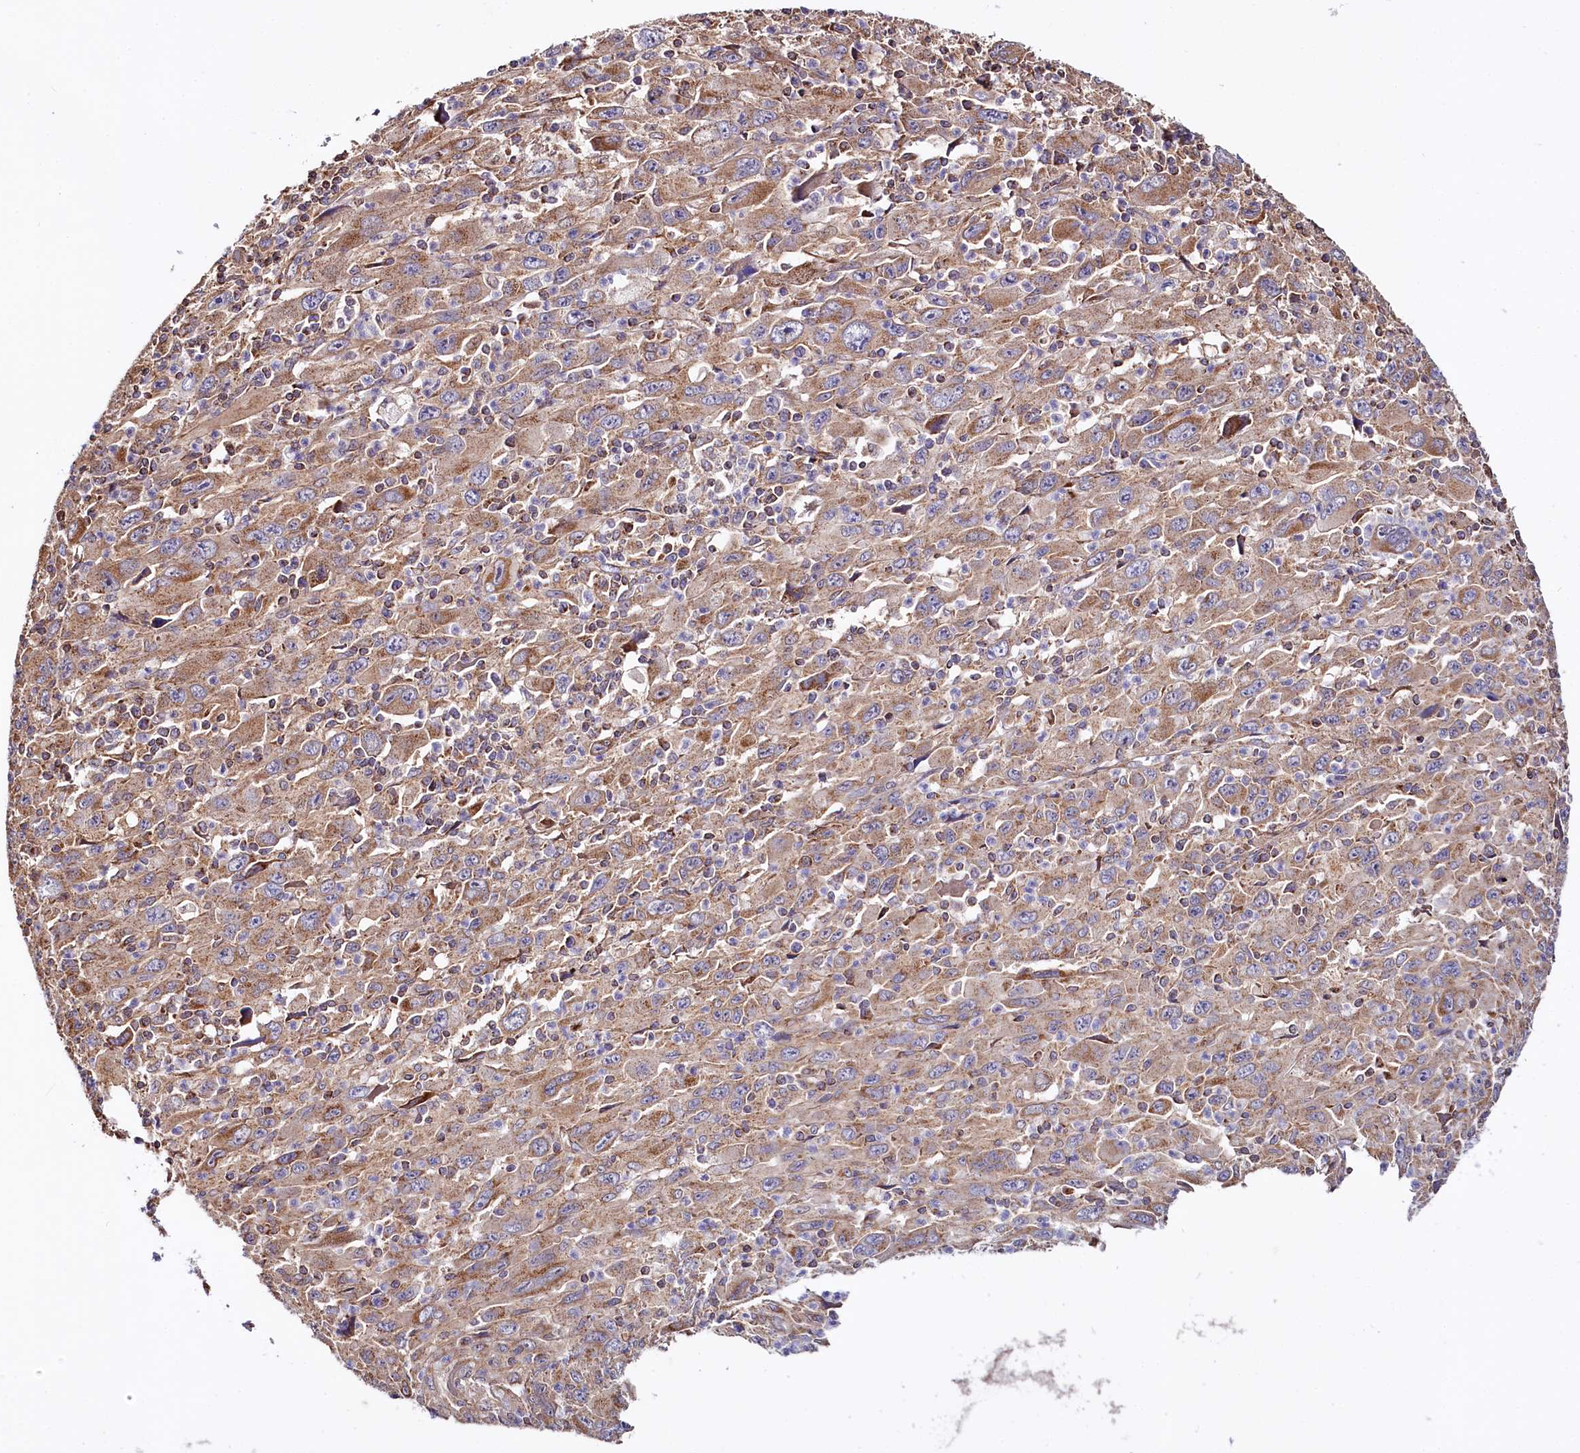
{"staining": {"intensity": "moderate", "quantity": ">75%", "location": "cytoplasmic/membranous"}, "tissue": "melanoma", "cell_type": "Tumor cells", "image_type": "cancer", "snomed": [{"axis": "morphology", "description": "Malignant melanoma, Metastatic site"}, {"axis": "topography", "description": "Skin"}], "caption": "Protein staining of malignant melanoma (metastatic site) tissue shows moderate cytoplasmic/membranous positivity in approximately >75% of tumor cells.", "gene": "NUDT15", "patient": {"sex": "female", "age": 56}}